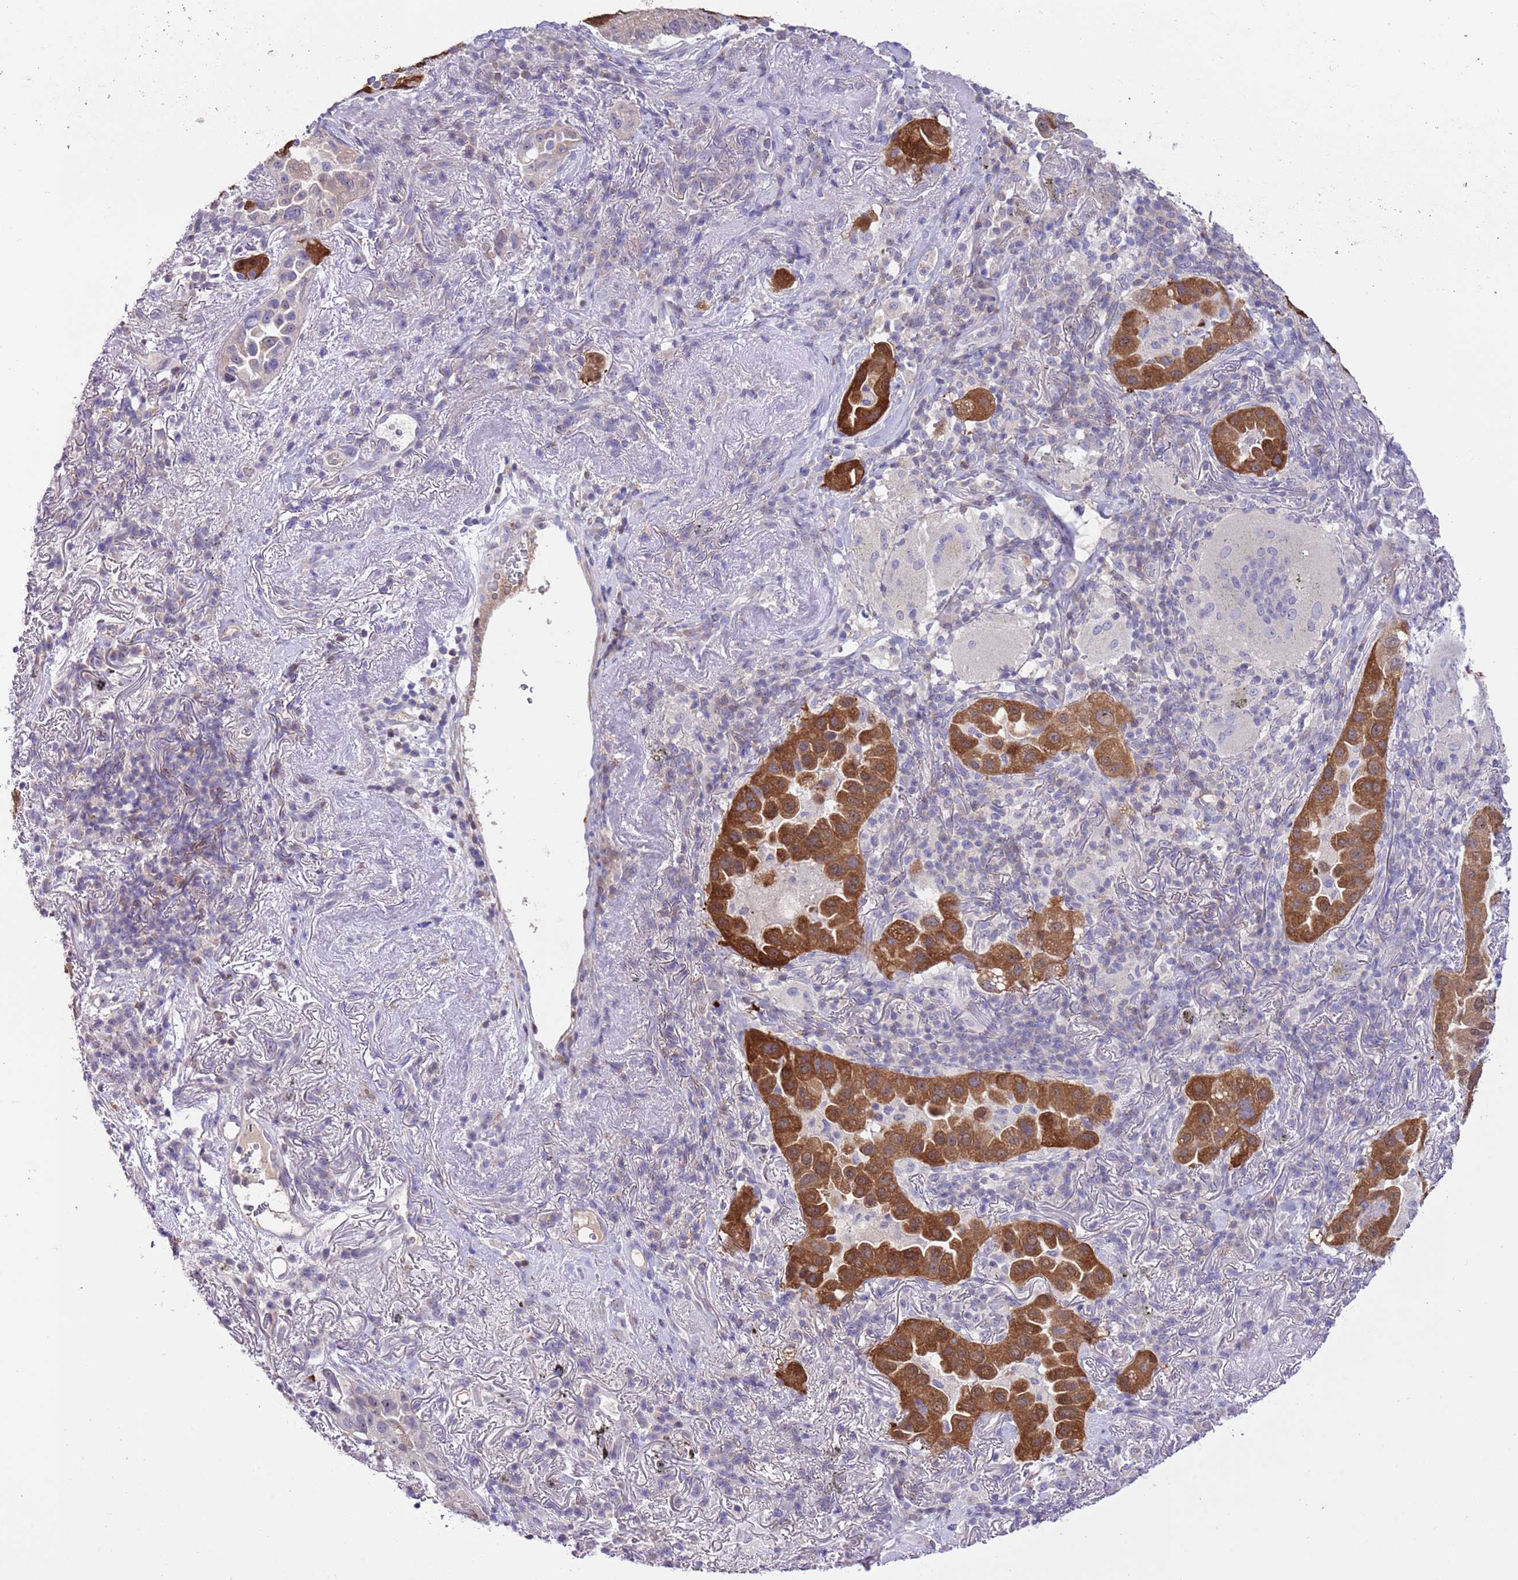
{"staining": {"intensity": "strong", "quantity": ">75%", "location": "cytoplasmic/membranous,nuclear"}, "tissue": "lung cancer", "cell_type": "Tumor cells", "image_type": "cancer", "snomed": [{"axis": "morphology", "description": "Adenocarcinoma, NOS"}, {"axis": "topography", "description": "Lung"}], "caption": "Immunohistochemical staining of lung cancer (adenocarcinoma) exhibits strong cytoplasmic/membranous and nuclear protein positivity in approximately >75% of tumor cells.", "gene": "PRR32", "patient": {"sex": "female", "age": 69}}